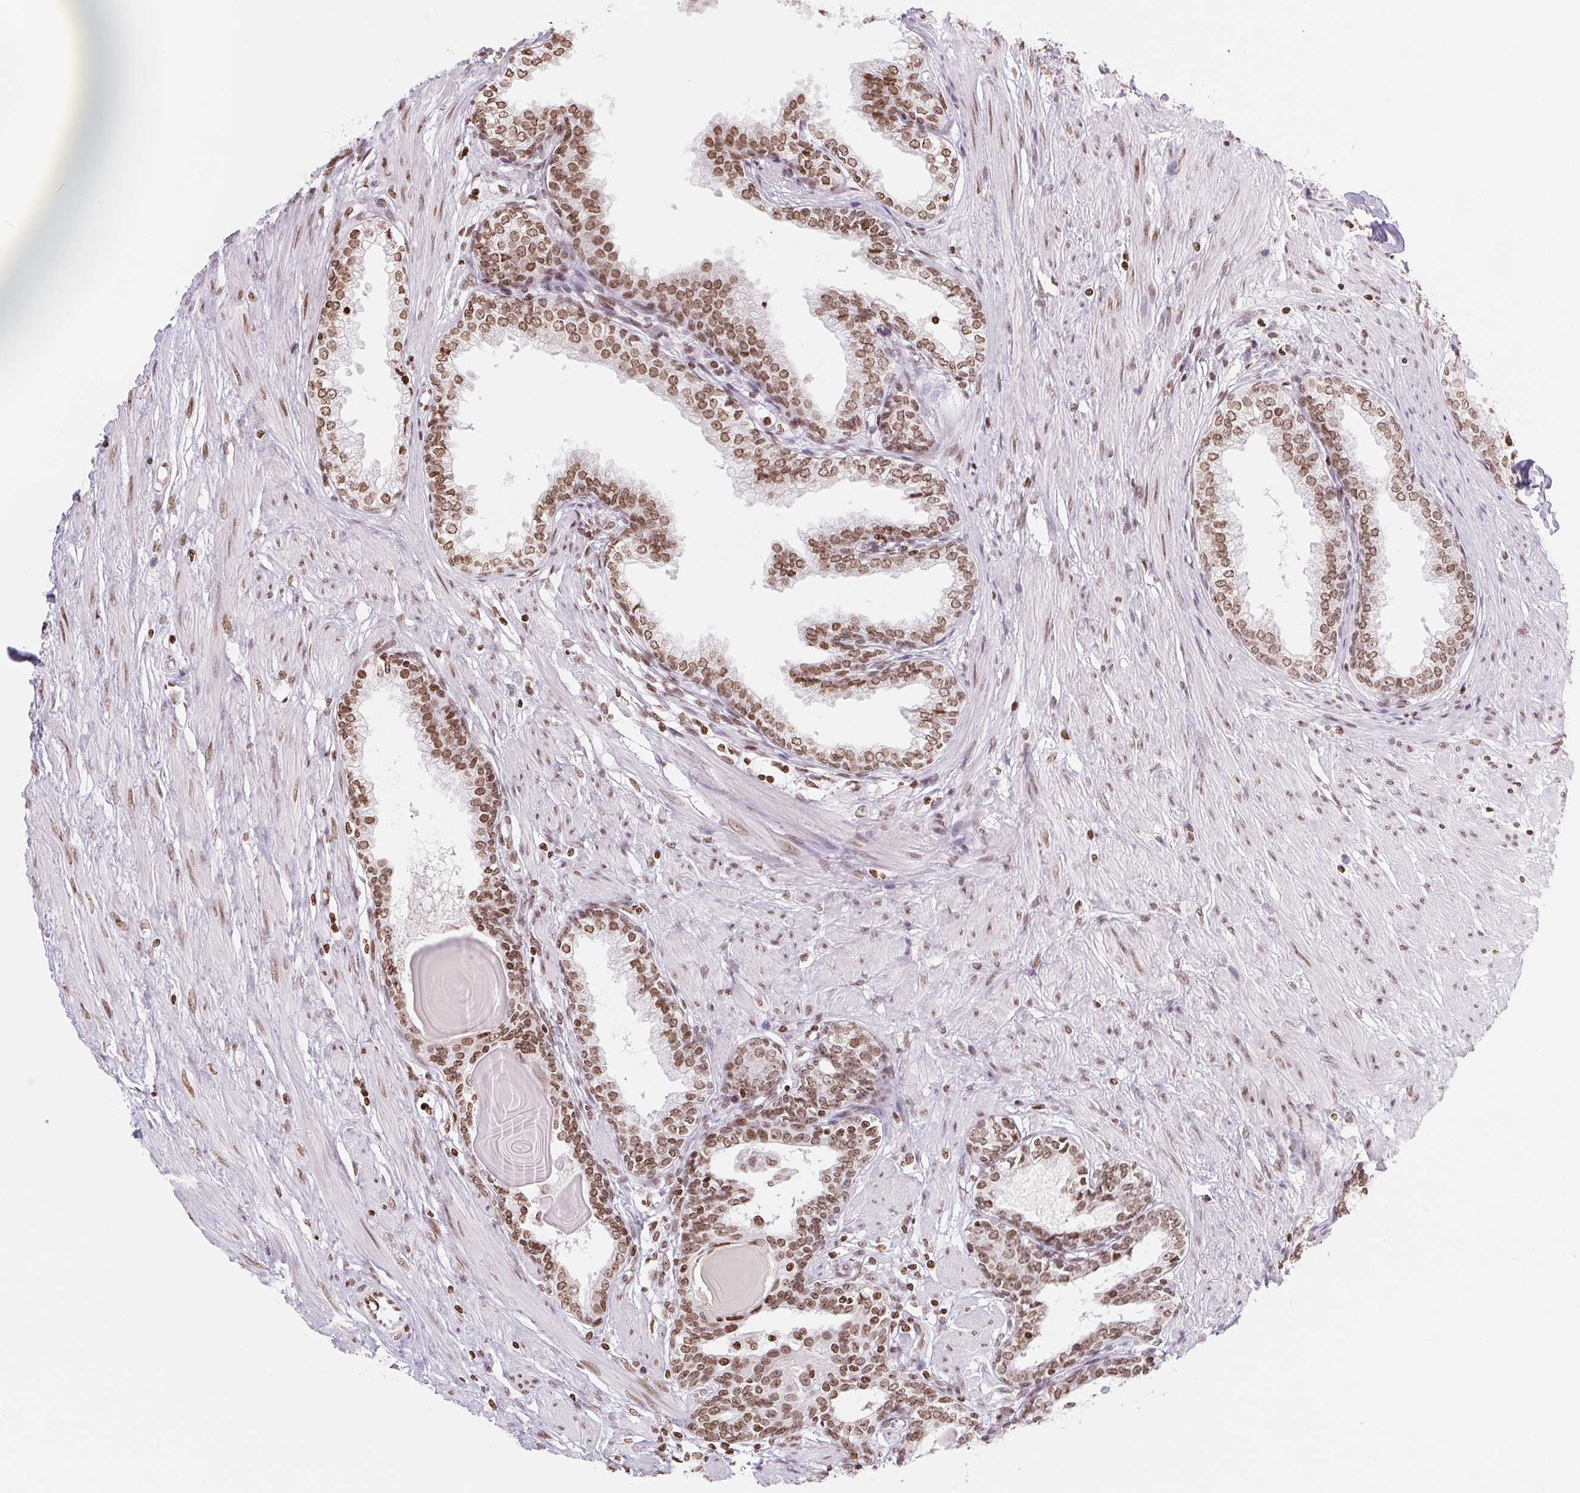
{"staining": {"intensity": "moderate", "quantity": ">75%", "location": "nuclear"}, "tissue": "prostate", "cell_type": "Glandular cells", "image_type": "normal", "snomed": [{"axis": "morphology", "description": "Normal tissue, NOS"}, {"axis": "topography", "description": "Prostate"}], "caption": "The immunohistochemical stain highlights moderate nuclear expression in glandular cells of benign prostate.", "gene": "SMIM12", "patient": {"sex": "male", "age": 55}}